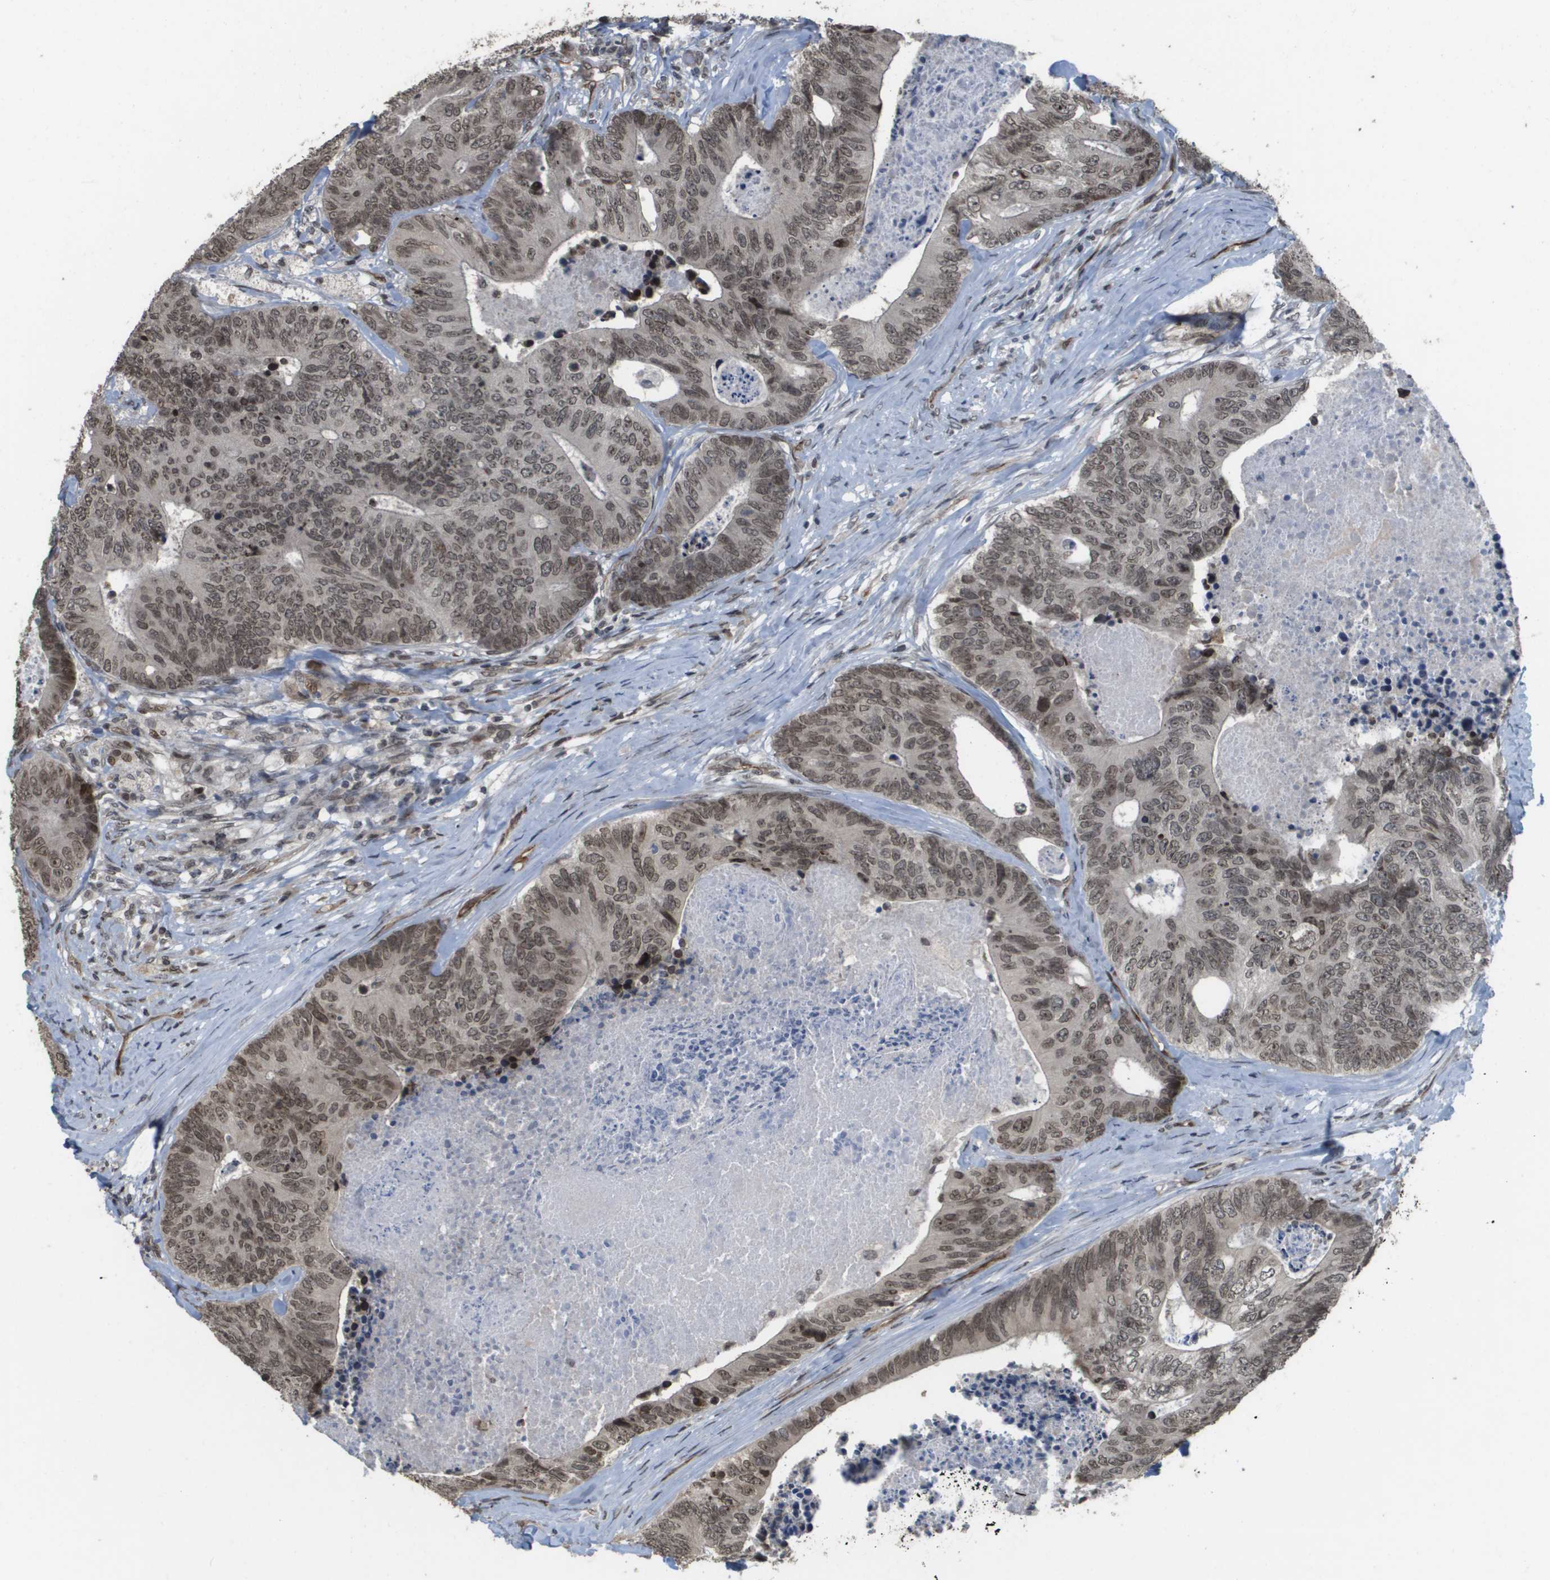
{"staining": {"intensity": "weak", "quantity": ">75%", "location": "nuclear"}, "tissue": "colorectal cancer", "cell_type": "Tumor cells", "image_type": "cancer", "snomed": [{"axis": "morphology", "description": "Adenocarcinoma, NOS"}, {"axis": "topography", "description": "Colon"}], "caption": "Adenocarcinoma (colorectal) tissue demonstrates weak nuclear expression in about >75% of tumor cells The staining is performed using DAB (3,3'-diaminobenzidine) brown chromogen to label protein expression. The nuclei are counter-stained blue using hematoxylin.", "gene": "KAT5", "patient": {"sex": "female", "age": 67}}